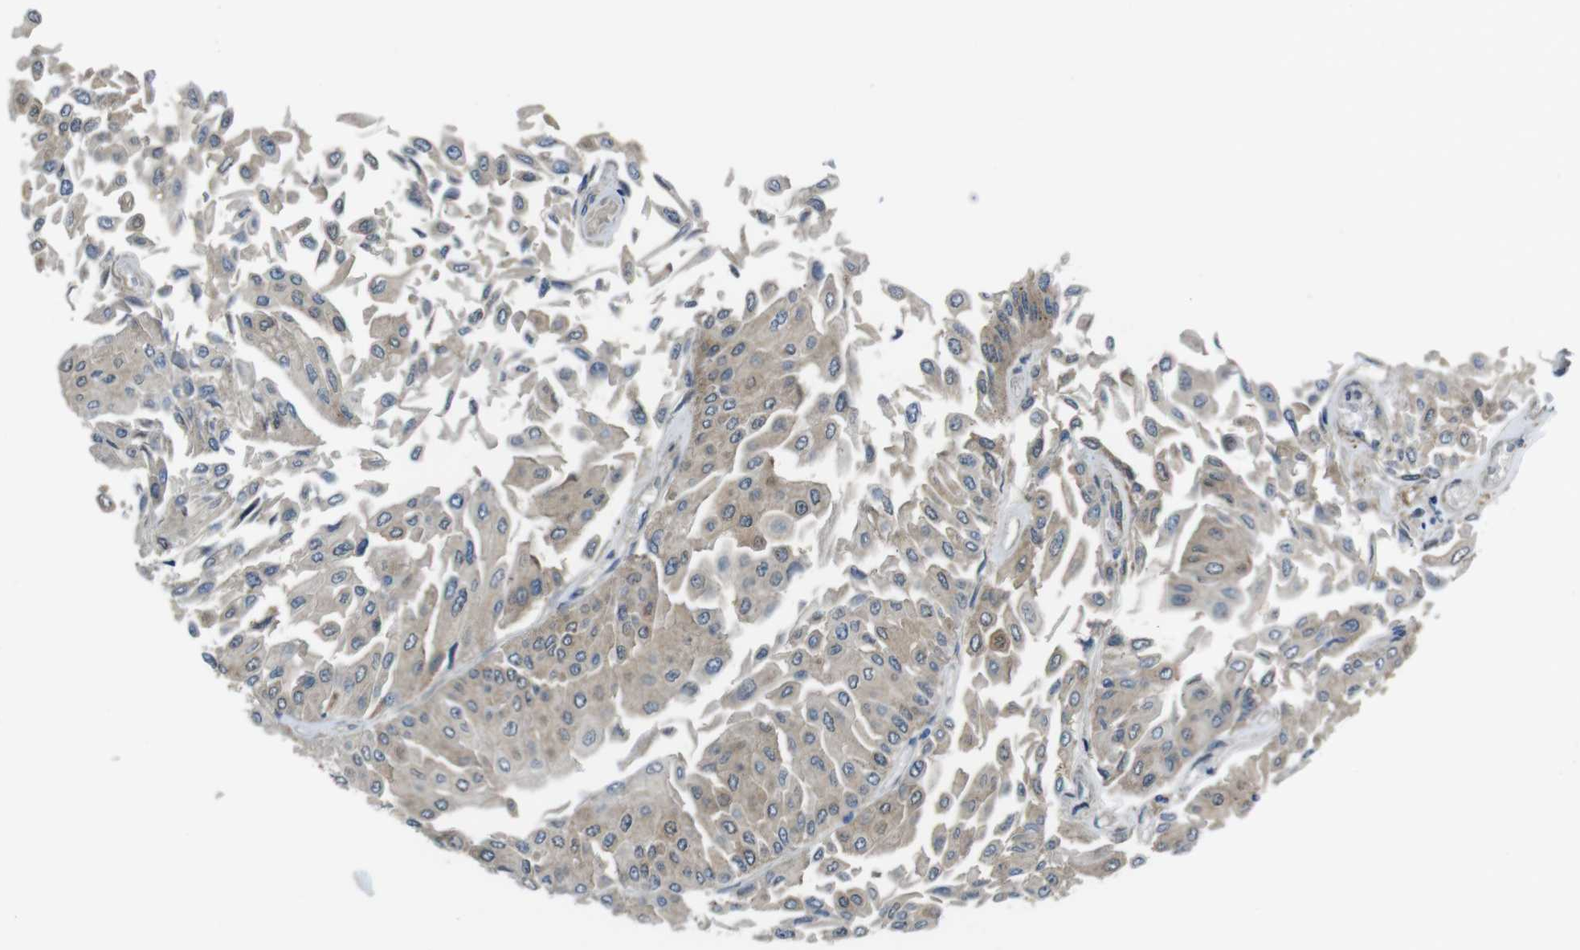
{"staining": {"intensity": "weak", "quantity": ">75%", "location": "cytoplasmic/membranous"}, "tissue": "urothelial cancer", "cell_type": "Tumor cells", "image_type": "cancer", "snomed": [{"axis": "morphology", "description": "Urothelial carcinoma, Low grade"}, {"axis": "topography", "description": "Urinary bladder"}], "caption": "DAB (3,3'-diaminobenzidine) immunohistochemical staining of urothelial carcinoma (low-grade) shows weak cytoplasmic/membranous protein staining in about >75% of tumor cells.", "gene": "RAB6A", "patient": {"sex": "male", "age": 67}}